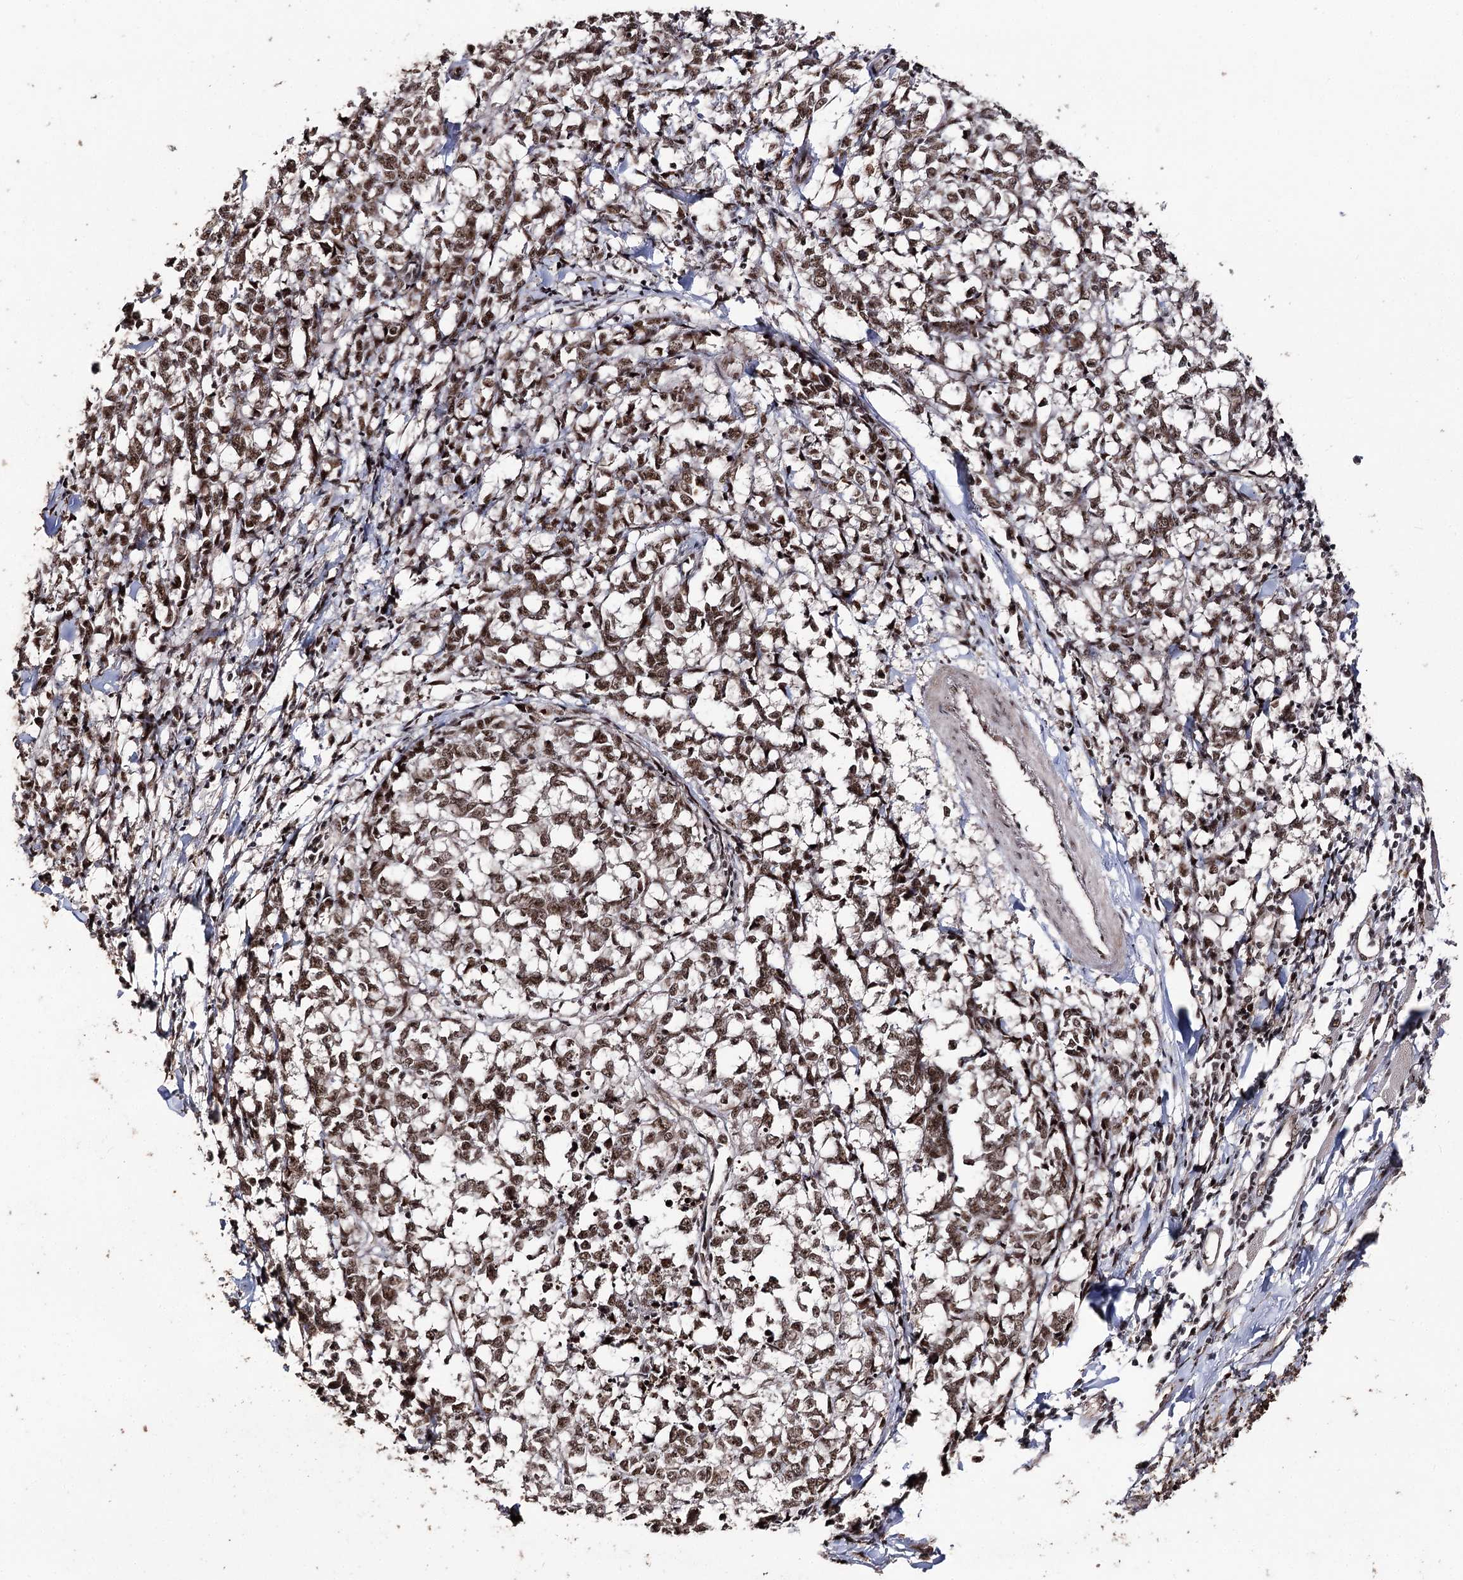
{"staining": {"intensity": "moderate", "quantity": ">75%", "location": "nuclear"}, "tissue": "melanoma", "cell_type": "Tumor cells", "image_type": "cancer", "snomed": [{"axis": "morphology", "description": "Malignant melanoma, NOS"}, {"axis": "topography", "description": "Skin"}], "caption": "Immunohistochemical staining of malignant melanoma reveals medium levels of moderate nuclear protein staining in approximately >75% of tumor cells.", "gene": "U2SURP", "patient": {"sex": "female", "age": 72}}